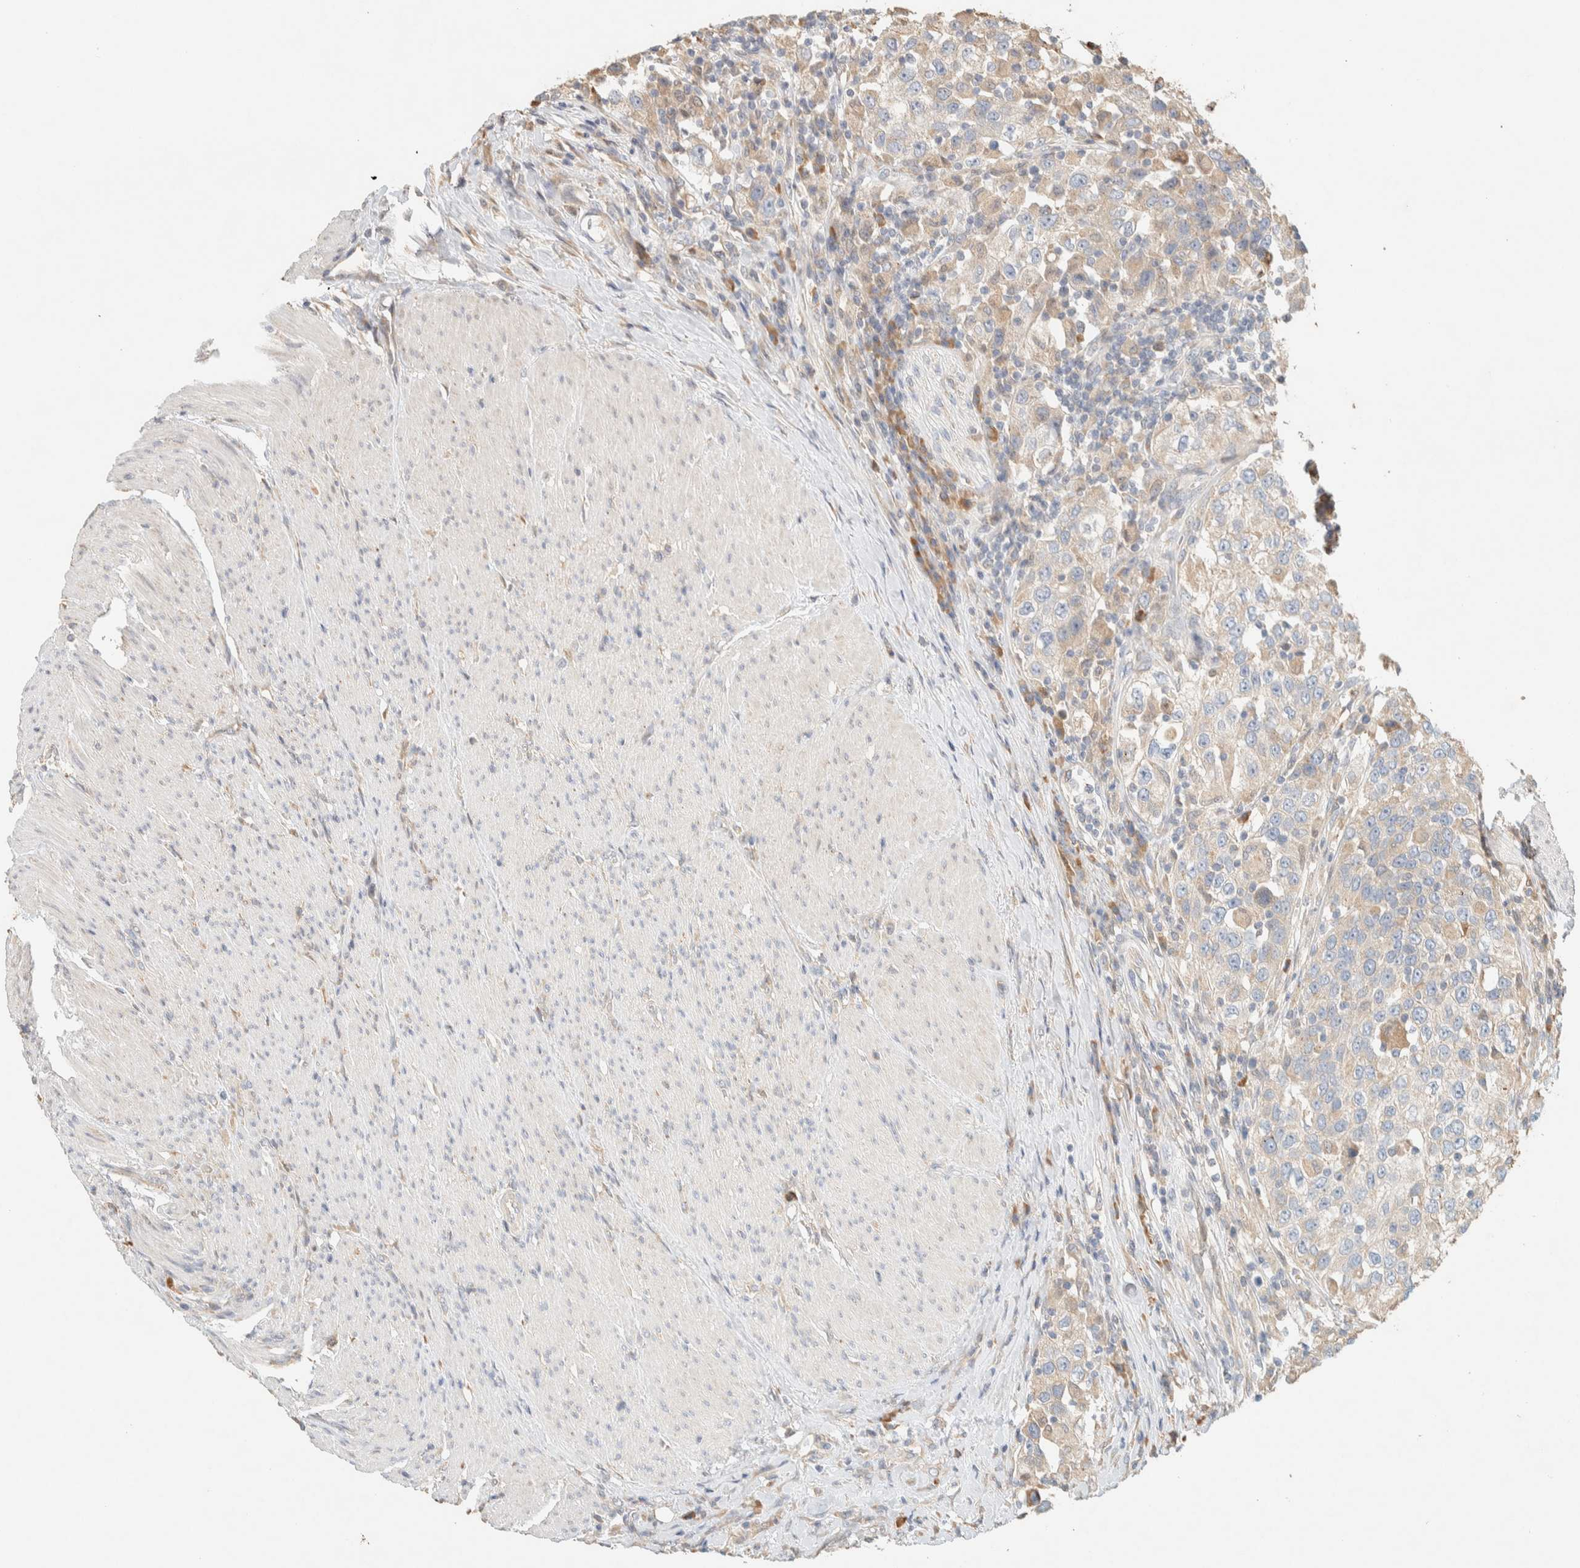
{"staining": {"intensity": "weak", "quantity": ">75%", "location": "cytoplasmic/membranous"}, "tissue": "urothelial cancer", "cell_type": "Tumor cells", "image_type": "cancer", "snomed": [{"axis": "morphology", "description": "Urothelial carcinoma, High grade"}, {"axis": "topography", "description": "Urinary bladder"}], "caption": "About >75% of tumor cells in human urothelial carcinoma (high-grade) demonstrate weak cytoplasmic/membranous protein positivity as visualized by brown immunohistochemical staining.", "gene": "TTC3", "patient": {"sex": "female", "age": 80}}